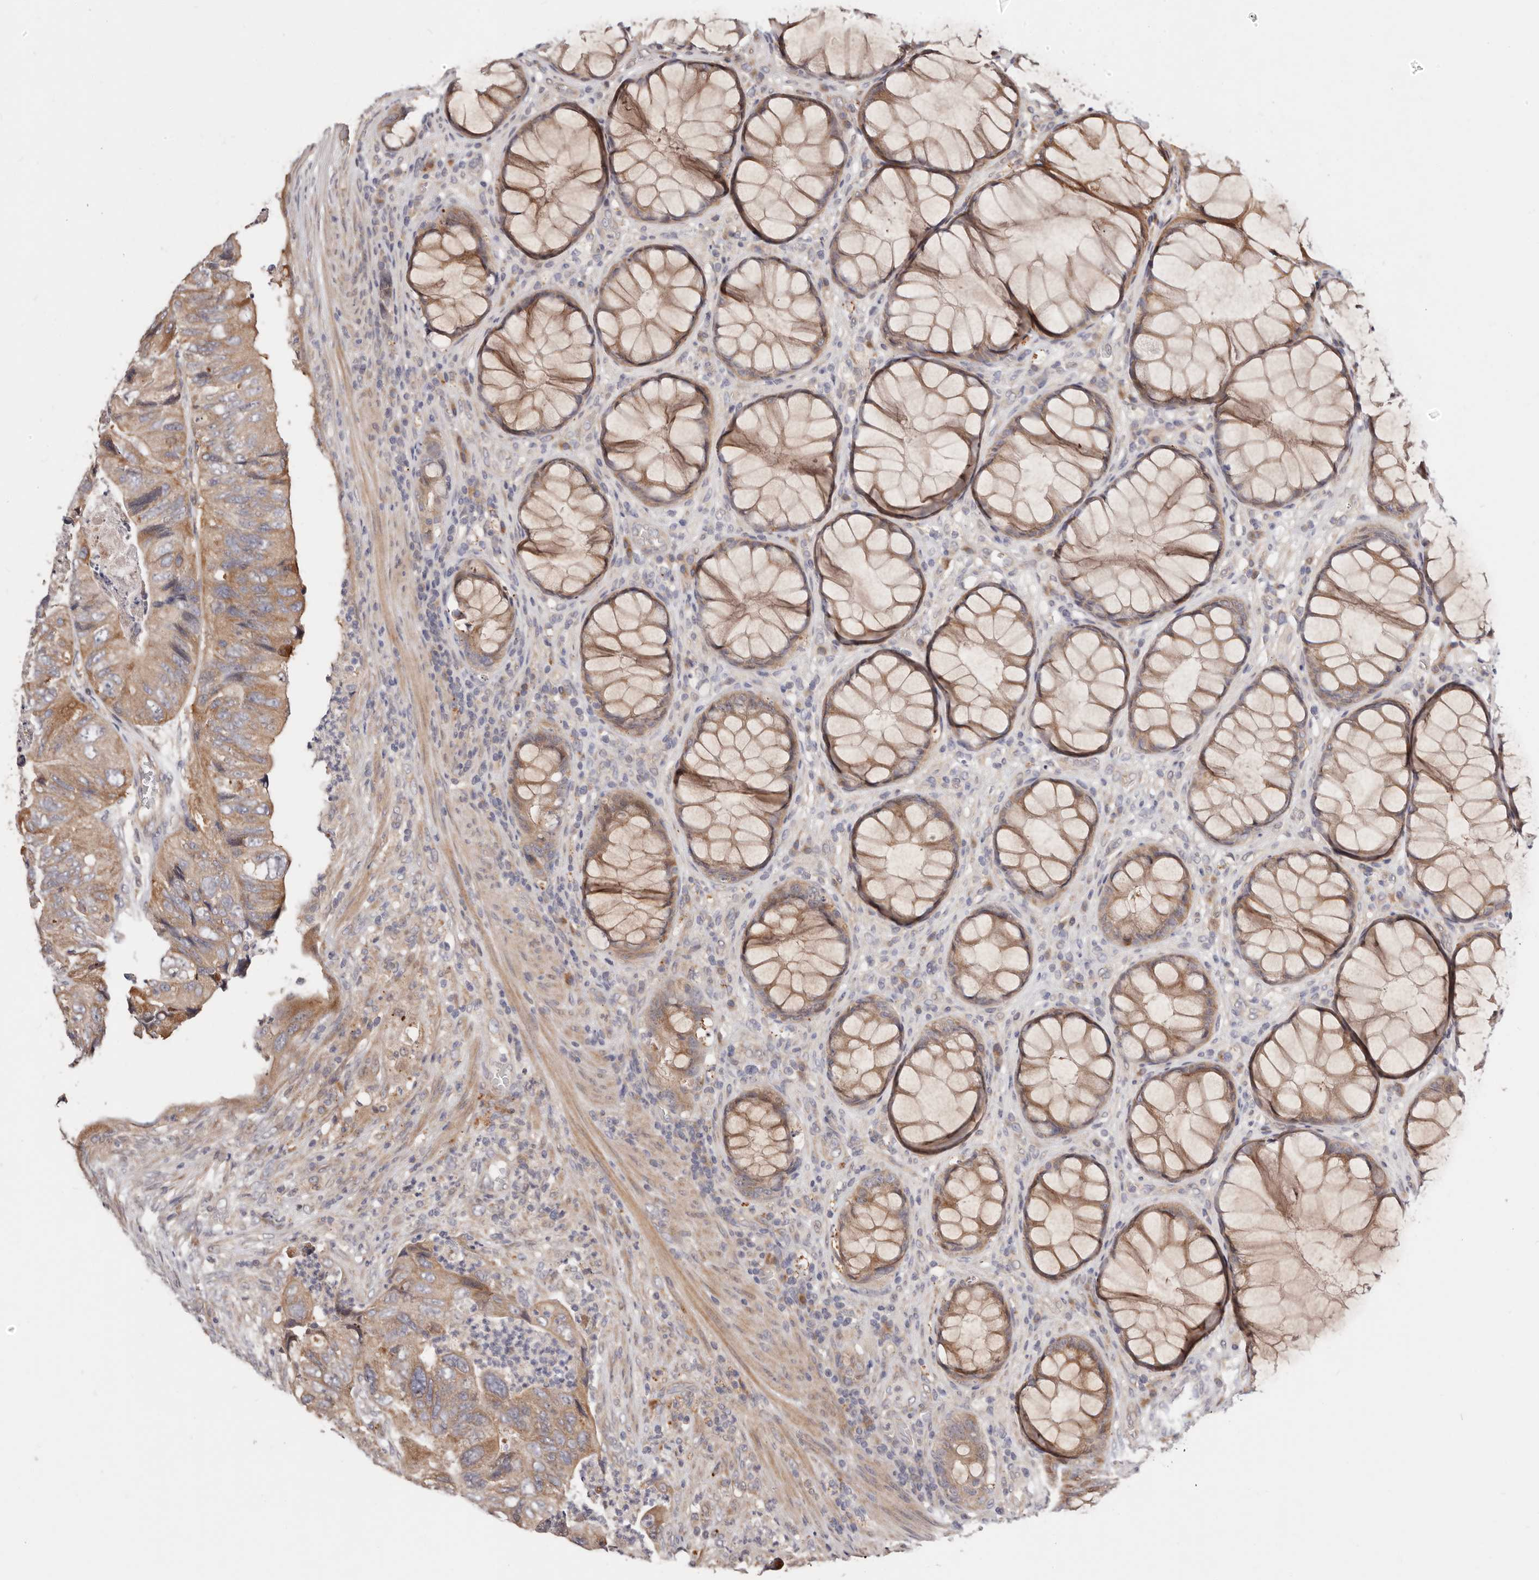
{"staining": {"intensity": "moderate", "quantity": "25%-75%", "location": "cytoplasmic/membranous"}, "tissue": "colorectal cancer", "cell_type": "Tumor cells", "image_type": "cancer", "snomed": [{"axis": "morphology", "description": "Adenocarcinoma, NOS"}, {"axis": "topography", "description": "Rectum"}], "caption": "Immunohistochemistry (IHC) image of human colorectal adenocarcinoma stained for a protein (brown), which exhibits medium levels of moderate cytoplasmic/membranous expression in about 25%-75% of tumor cells.", "gene": "USP33", "patient": {"sex": "male", "age": 63}}